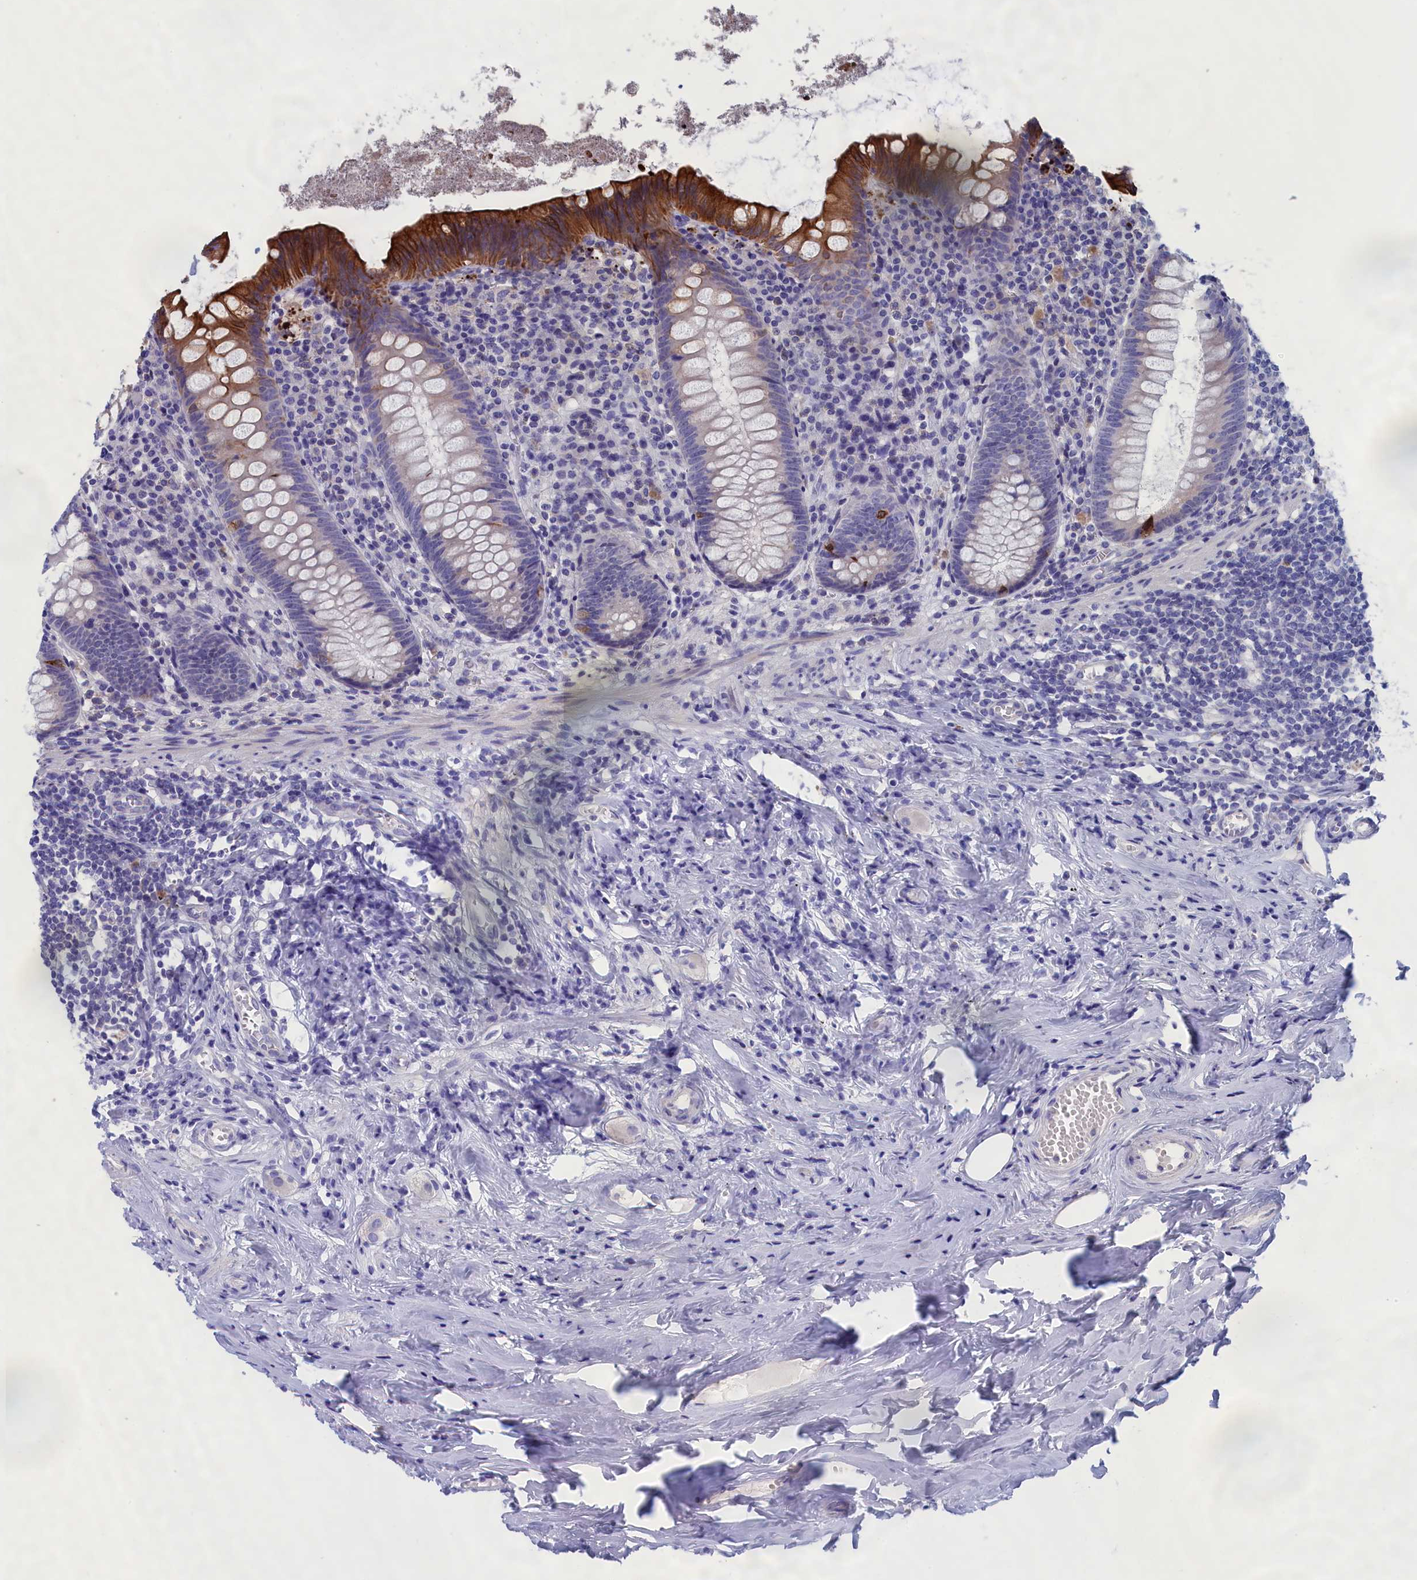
{"staining": {"intensity": "strong", "quantity": "<25%", "location": "cytoplasmic/membranous"}, "tissue": "appendix", "cell_type": "Glandular cells", "image_type": "normal", "snomed": [{"axis": "morphology", "description": "Normal tissue, NOS"}, {"axis": "topography", "description": "Appendix"}], "caption": "Immunohistochemical staining of unremarkable appendix displays strong cytoplasmic/membranous protein positivity in about <25% of glandular cells.", "gene": "VPS35L", "patient": {"sex": "female", "age": 51}}